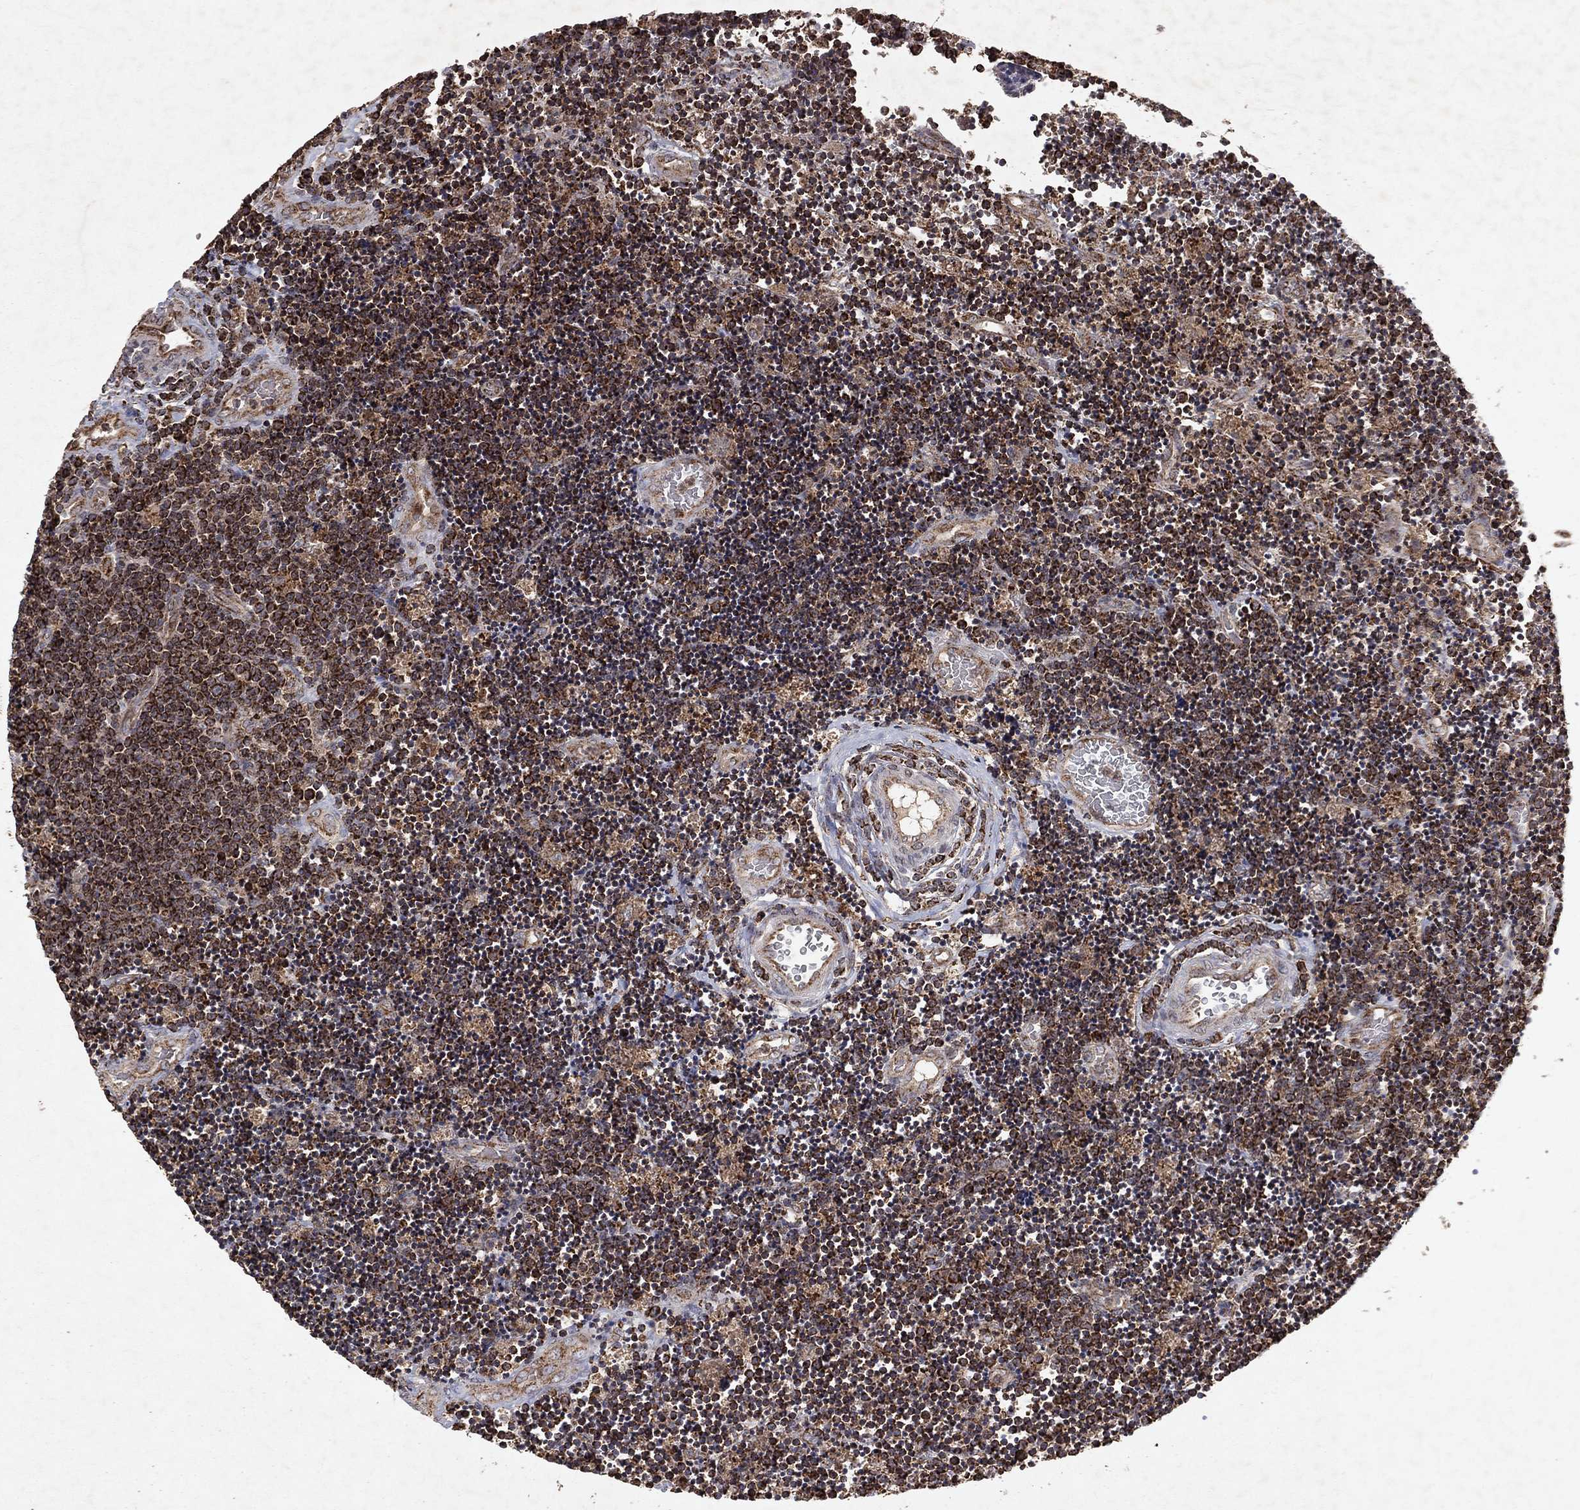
{"staining": {"intensity": "strong", "quantity": ">75%", "location": "cytoplasmic/membranous"}, "tissue": "lymphoma", "cell_type": "Tumor cells", "image_type": "cancer", "snomed": [{"axis": "morphology", "description": "Malignant lymphoma, non-Hodgkin's type, Low grade"}, {"axis": "topography", "description": "Brain"}], "caption": "This micrograph shows immunohistochemistry staining of malignant lymphoma, non-Hodgkin's type (low-grade), with high strong cytoplasmic/membranous expression in about >75% of tumor cells.", "gene": "PYROXD2", "patient": {"sex": "female", "age": 66}}